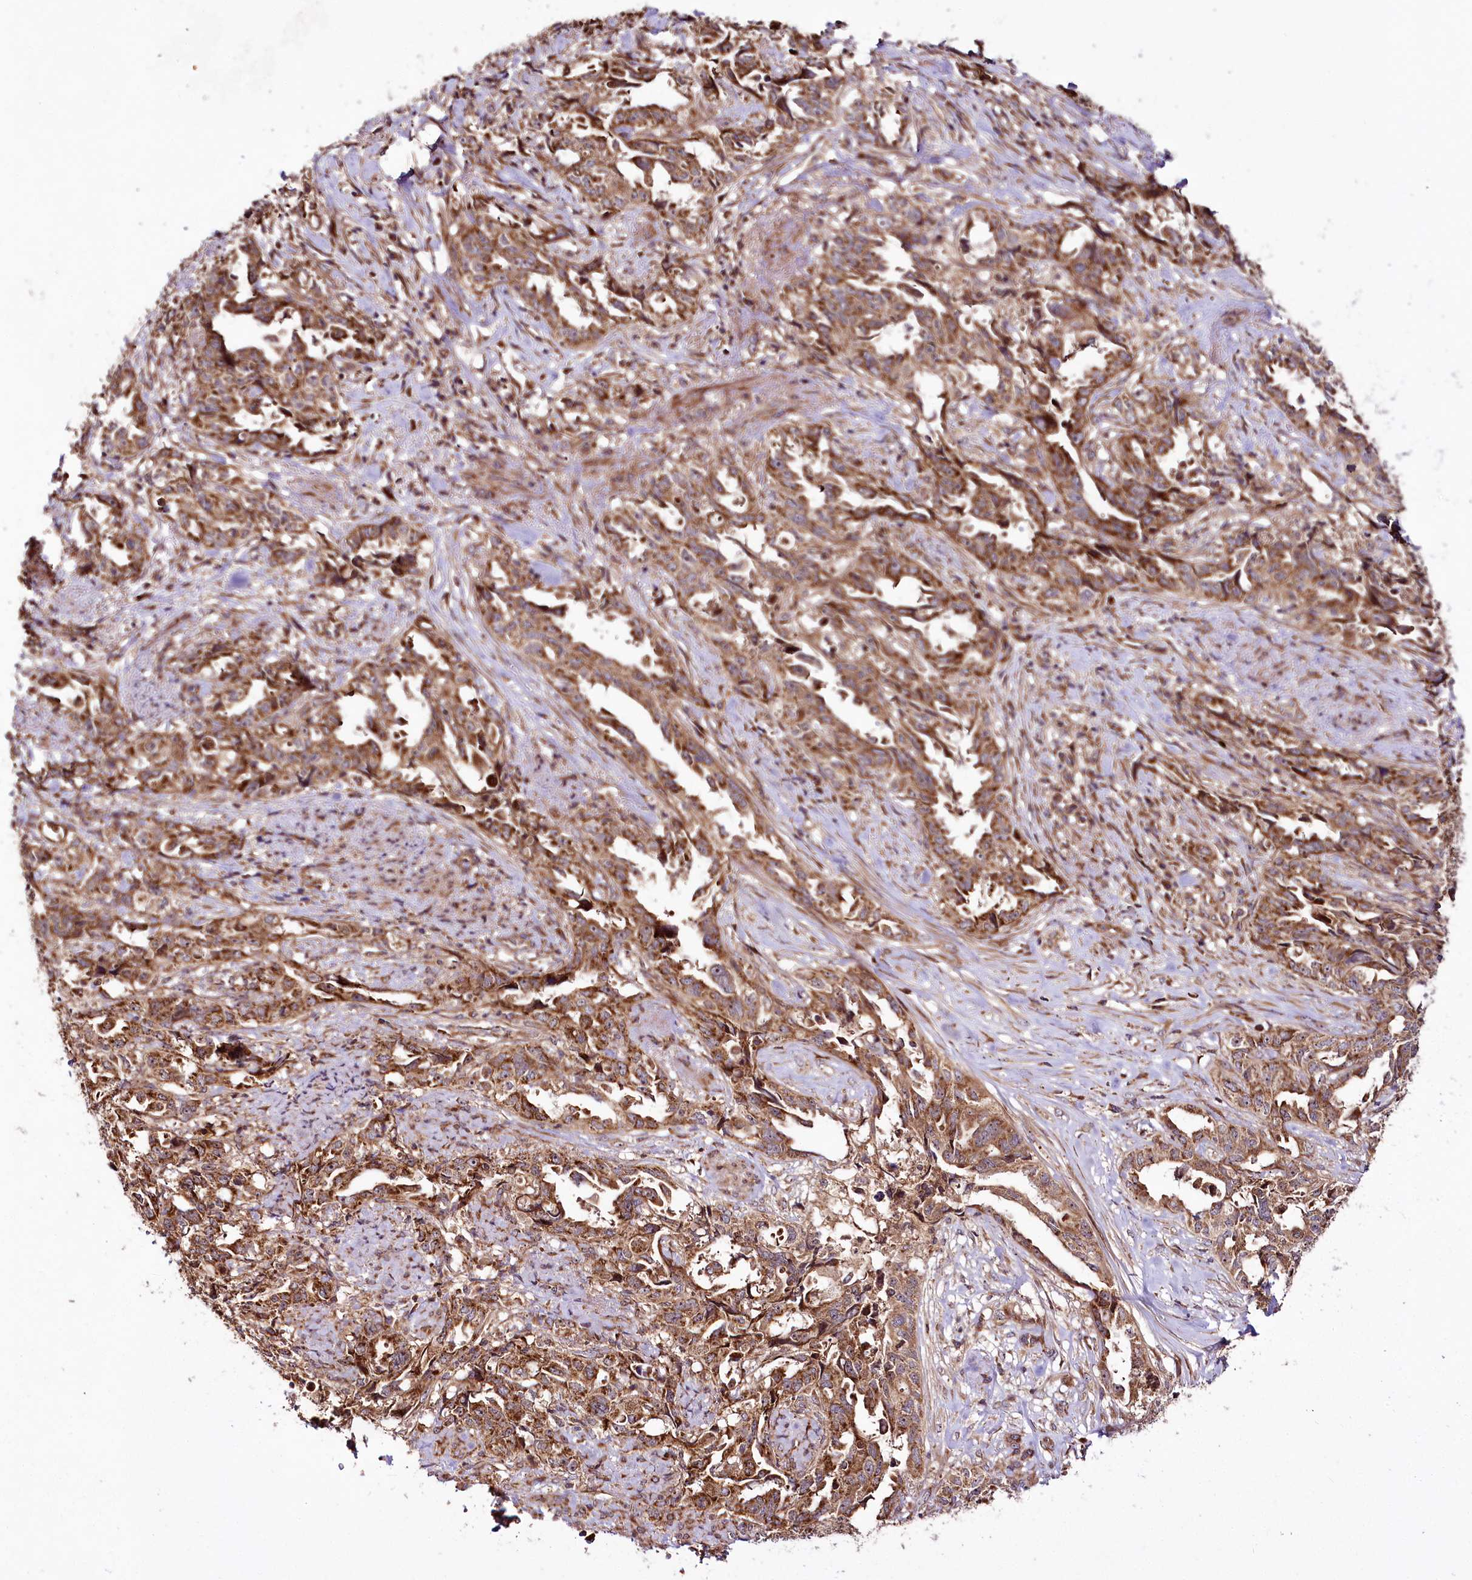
{"staining": {"intensity": "strong", "quantity": ">75%", "location": "cytoplasmic/membranous"}, "tissue": "endometrial cancer", "cell_type": "Tumor cells", "image_type": "cancer", "snomed": [{"axis": "morphology", "description": "Adenocarcinoma, NOS"}, {"axis": "topography", "description": "Endometrium"}], "caption": "An immunohistochemistry image of tumor tissue is shown. Protein staining in brown highlights strong cytoplasmic/membranous positivity in endometrial cancer within tumor cells.", "gene": "RAB7A", "patient": {"sex": "female", "age": 65}}